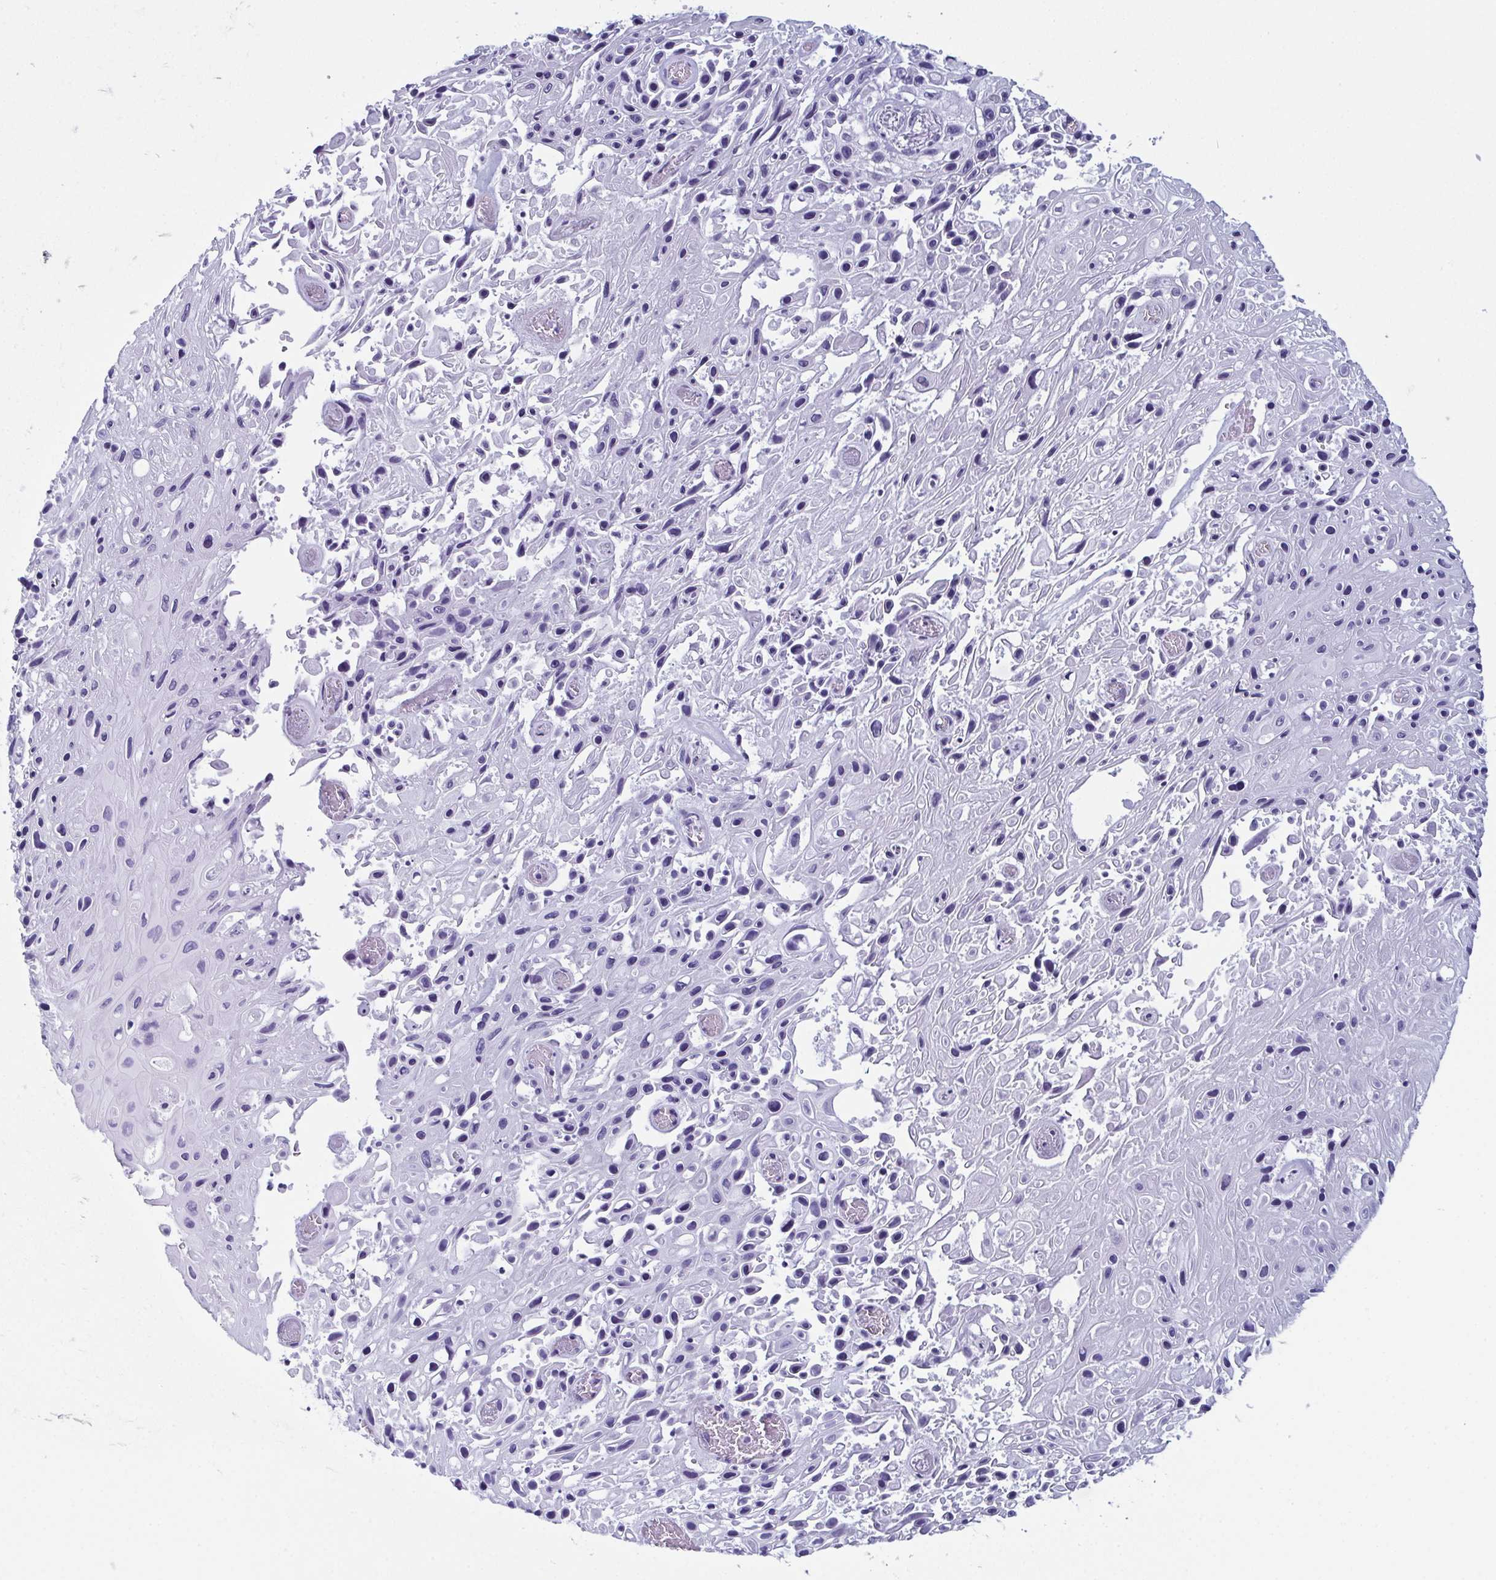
{"staining": {"intensity": "negative", "quantity": "none", "location": "none"}, "tissue": "skin cancer", "cell_type": "Tumor cells", "image_type": "cancer", "snomed": [{"axis": "morphology", "description": "Squamous cell carcinoma, NOS"}, {"axis": "topography", "description": "Skin"}], "caption": "Human squamous cell carcinoma (skin) stained for a protein using immunohistochemistry reveals no staining in tumor cells.", "gene": "ENKUR", "patient": {"sex": "male", "age": 82}}